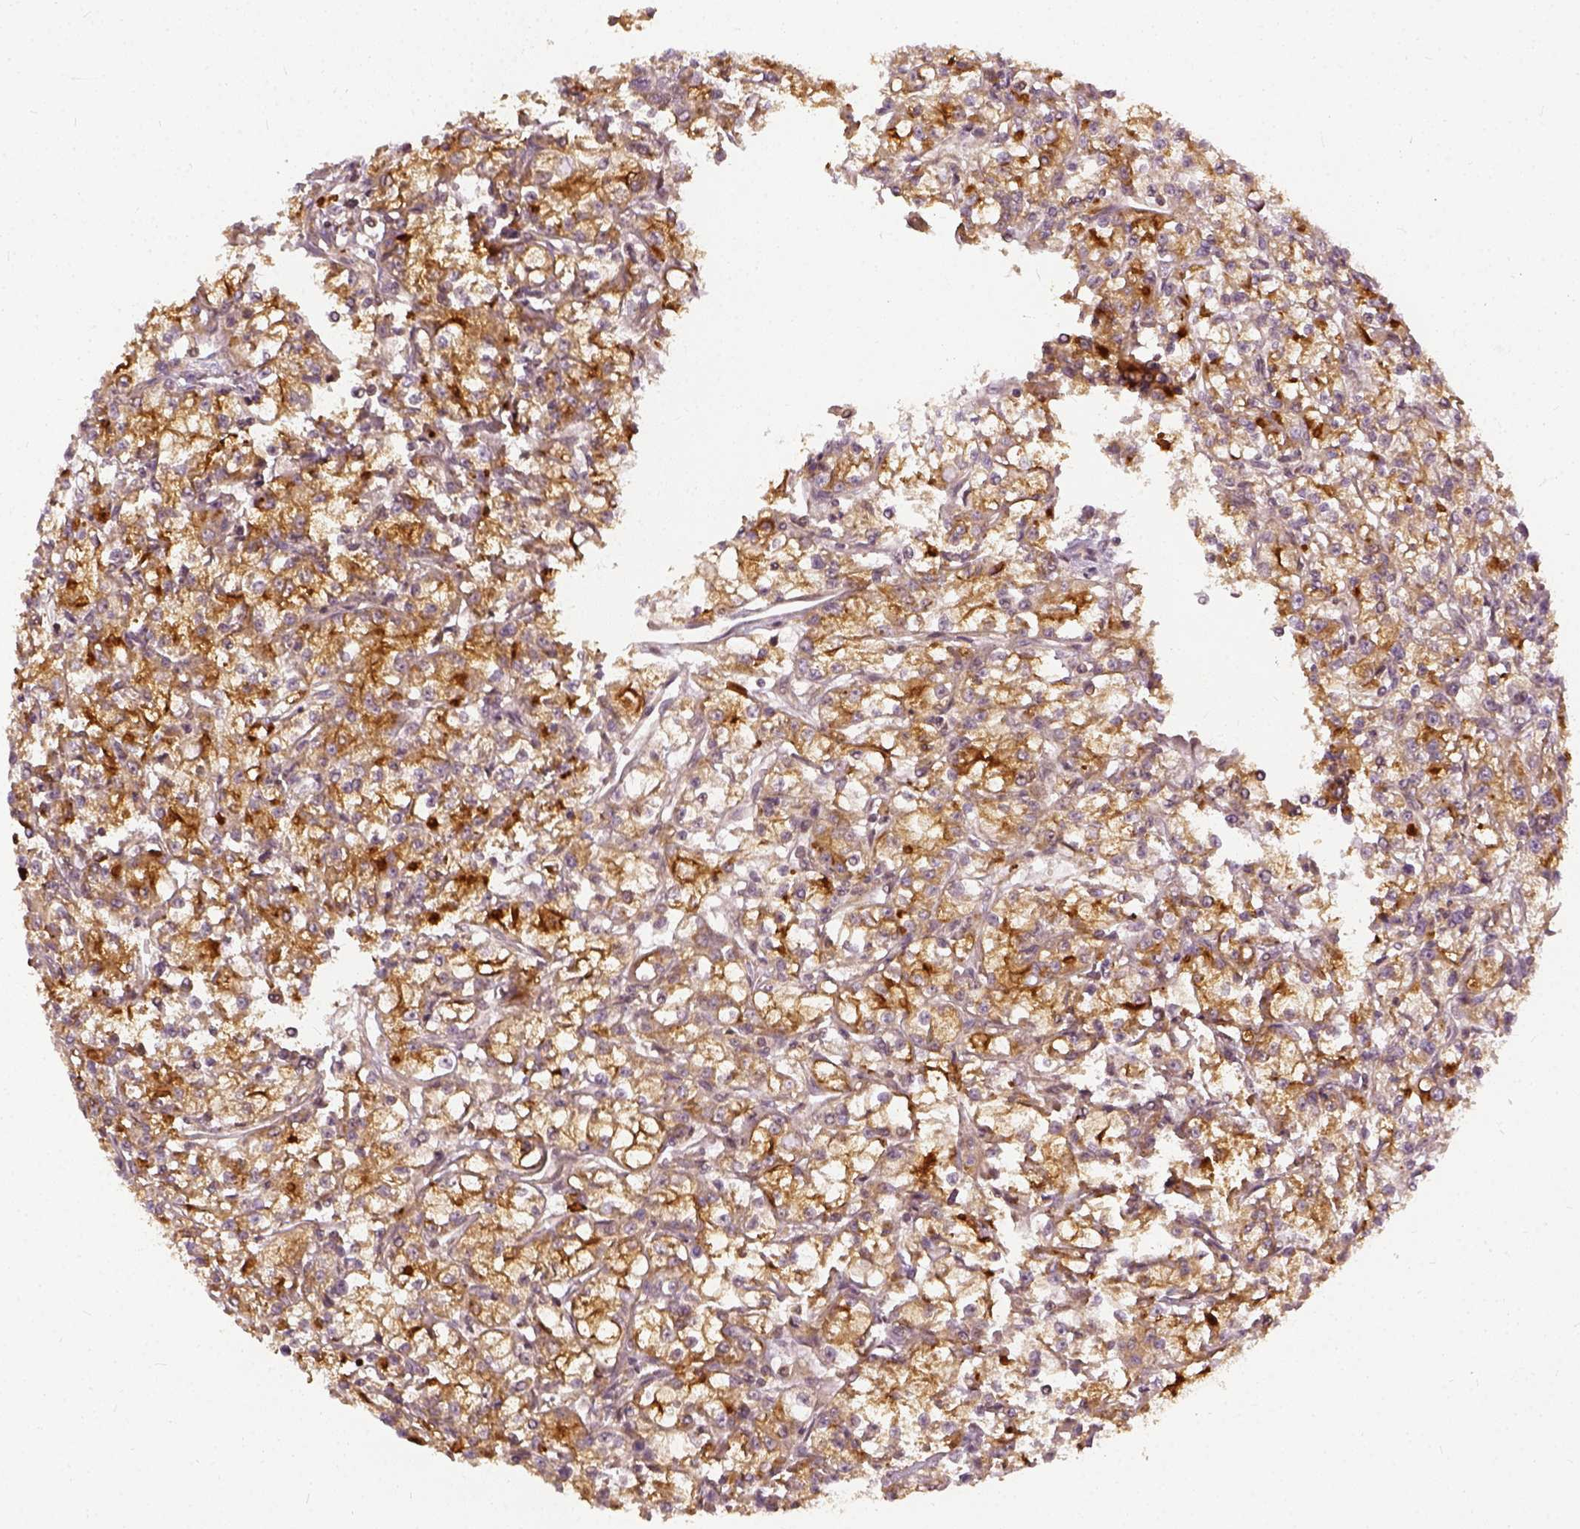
{"staining": {"intensity": "moderate", "quantity": ">75%", "location": "cytoplasmic/membranous"}, "tissue": "renal cancer", "cell_type": "Tumor cells", "image_type": "cancer", "snomed": [{"axis": "morphology", "description": "Adenocarcinoma, NOS"}, {"axis": "topography", "description": "Kidney"}], "caption": "Renal cancer stained with immunohistochemistry exhibits moderate cytoplasmic/membranous staining in about >75% of tumor cells.", "gene": "VEGFA", "patient": {"sex": "female", "age": 59}}